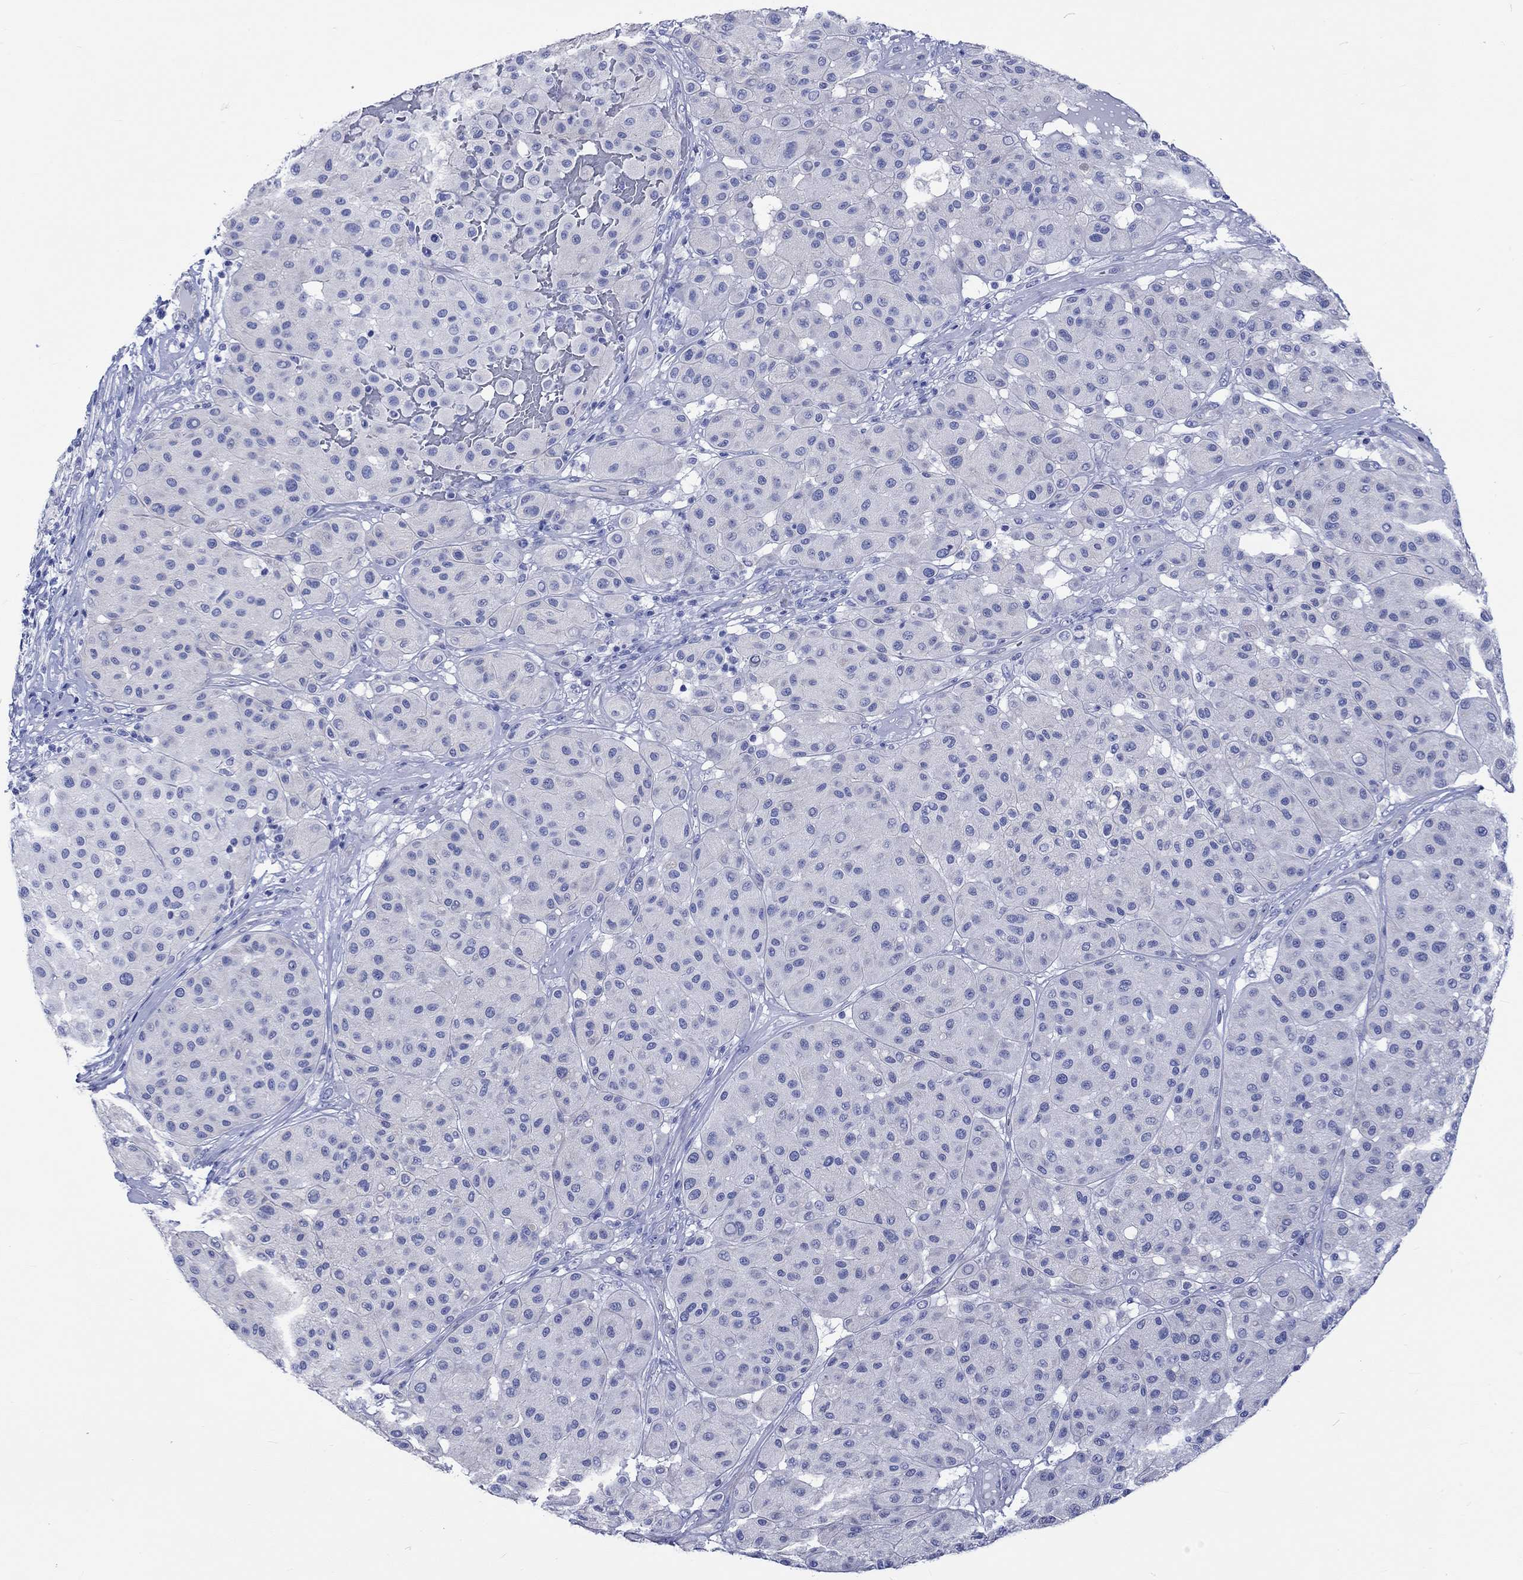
{"staining": {"intensity": "negative", "quantity": "none", "location": "none"}, "tissue": "melanoma", "cell_type": "Tumor cells", "image_type": "cancer", "snomed": [{"axis": "morphology", "description": "Malignant melanoma, Metastatic site"}, {"axis": "topography", "description": "Smooth muscle"}], "caption": "Immunohistochemistry micrograph of melanoma stained for a protein (brown), which demonstrates no positivity in tumor cells.", "gene": "CPLX2", "patient": {"sex": "male", "age": 41}}